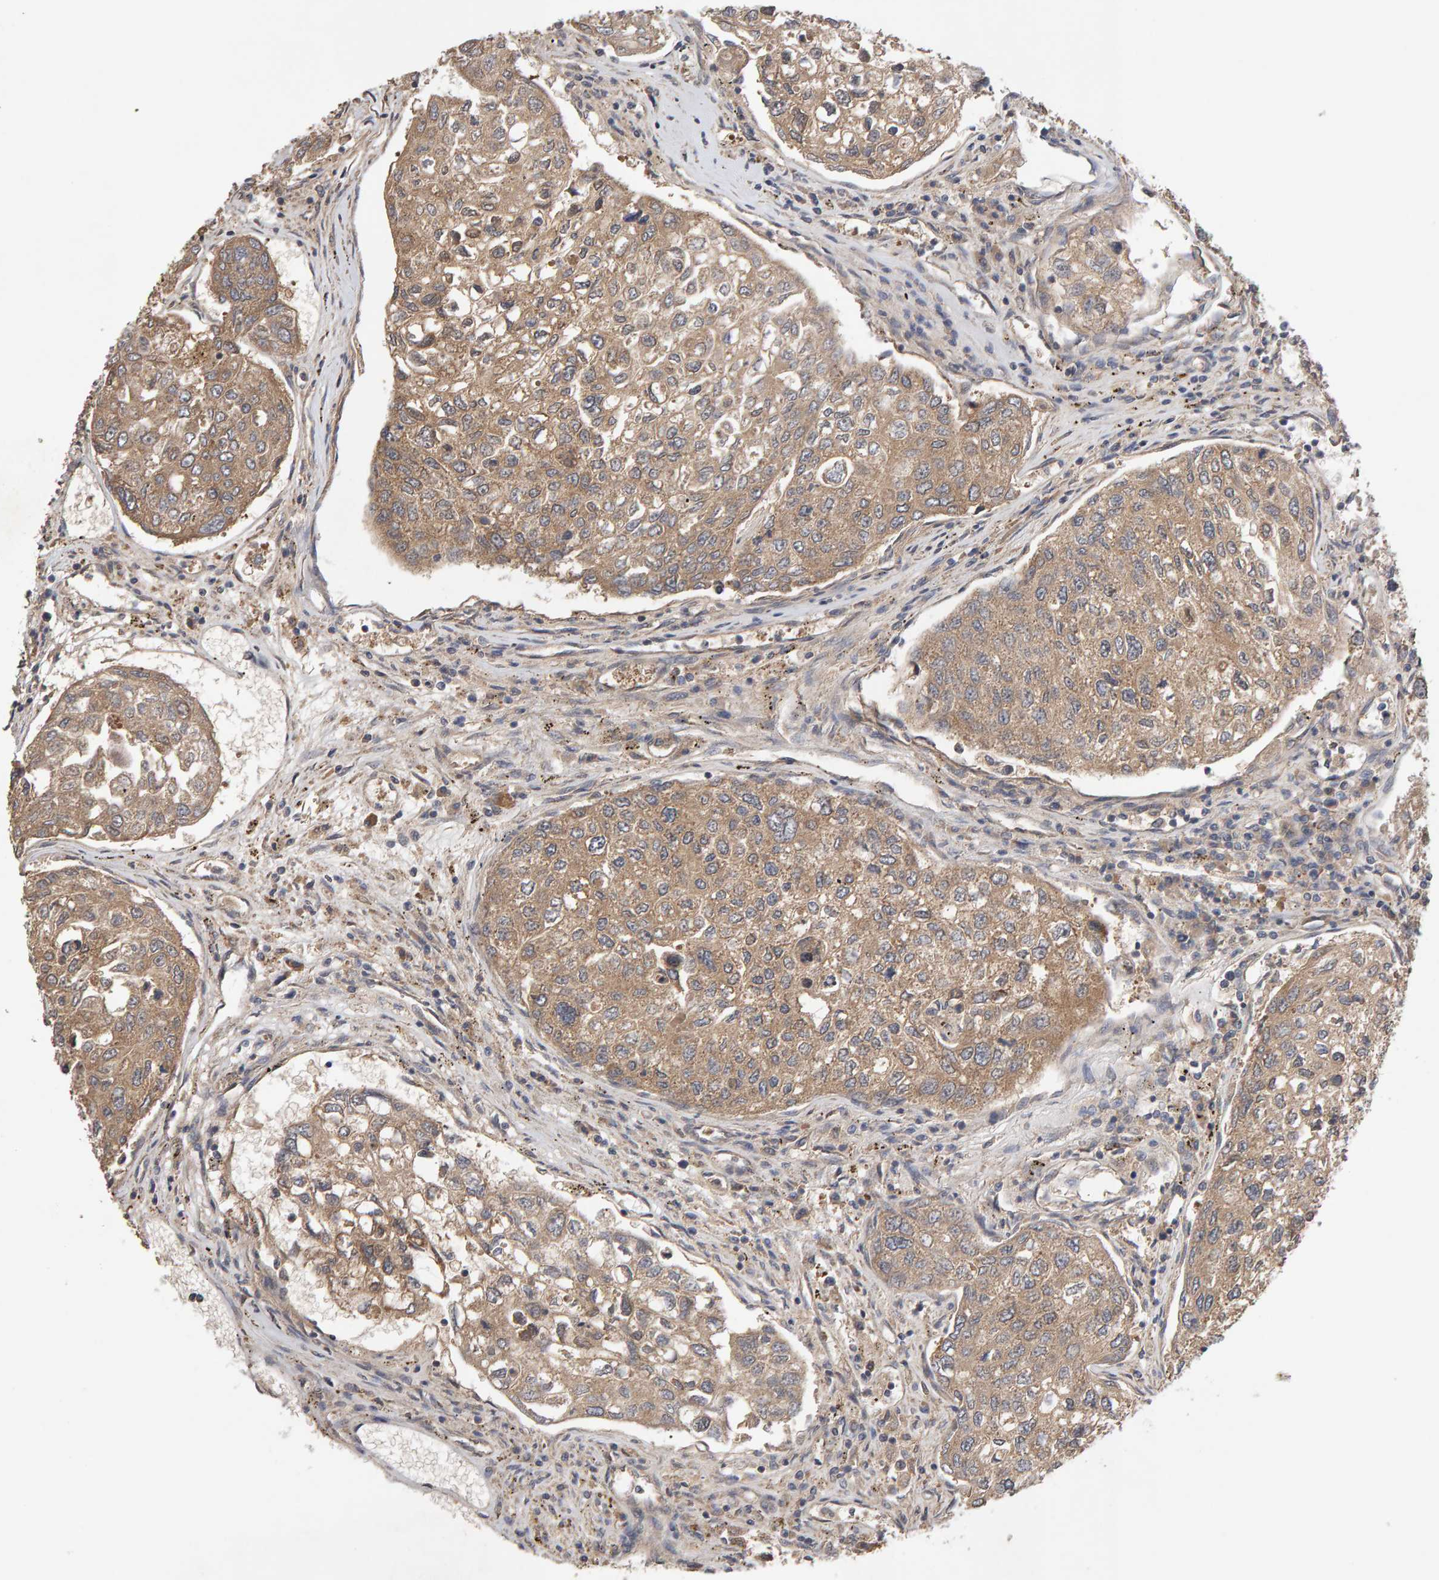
{"staining": {"intensity": "moderate", "quantity": ">75%", "location": "cytoplasmic/membranous"}, "tissue": "urothelial cancer", "cell_type": "Tumor cells", "image_type": "cancer", "snomed": [{"axis": "morphology", "description": "Urothelial carcinoma, High grade"}, {"axis": "topography", "description": "Lymph node"}, {"axis": "topography", "description": "Urinary bladder"}], "caption": "Moderate cytoplasmic/membranous protein positivity is identified in about >75% of tumor cells in urothelial cancer.", "gene": "RNF19A", "patient": {"sex": "male", "age": 51}}